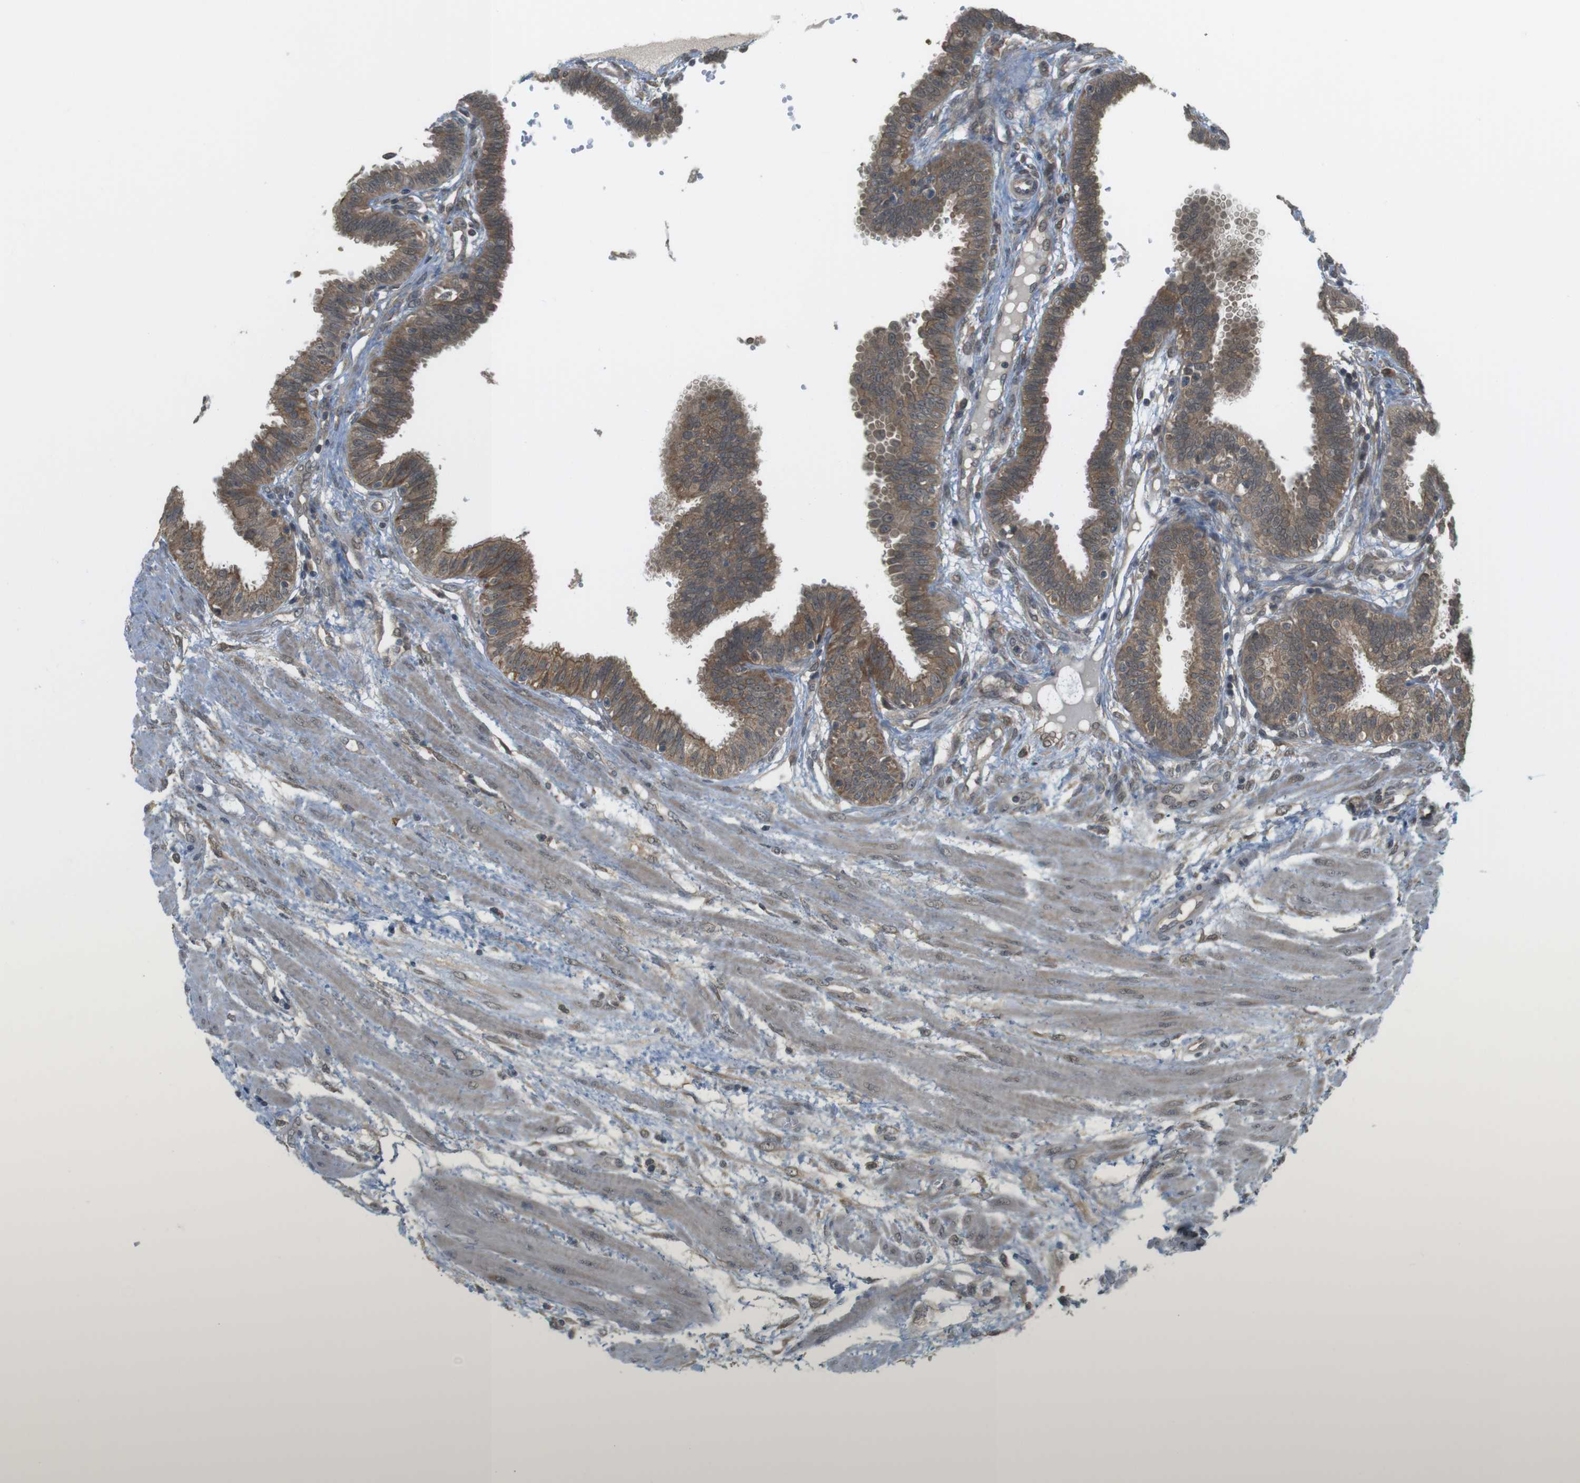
{"staining": {"intensity": "moderate", "quantity": ">75%", "location": "cytoplasmic/membranous"}, "tissue": "fallopian tube", "cell_type": "Glandular cells", "image_type": "normal", "snomed": [{"axis": "morphology", "description": "Normal tissue, NOS"}, {"axis": "topography", "description": "Fallopian tube"}], "caption": "Fallopian tube stained for a protein (brown) exhibits moderate cytoplasmic/membranous positive positivity in approximately >75% of glandular cells.", "gene": "RNF130", "patient": {"sex": "female", "age": 32}}